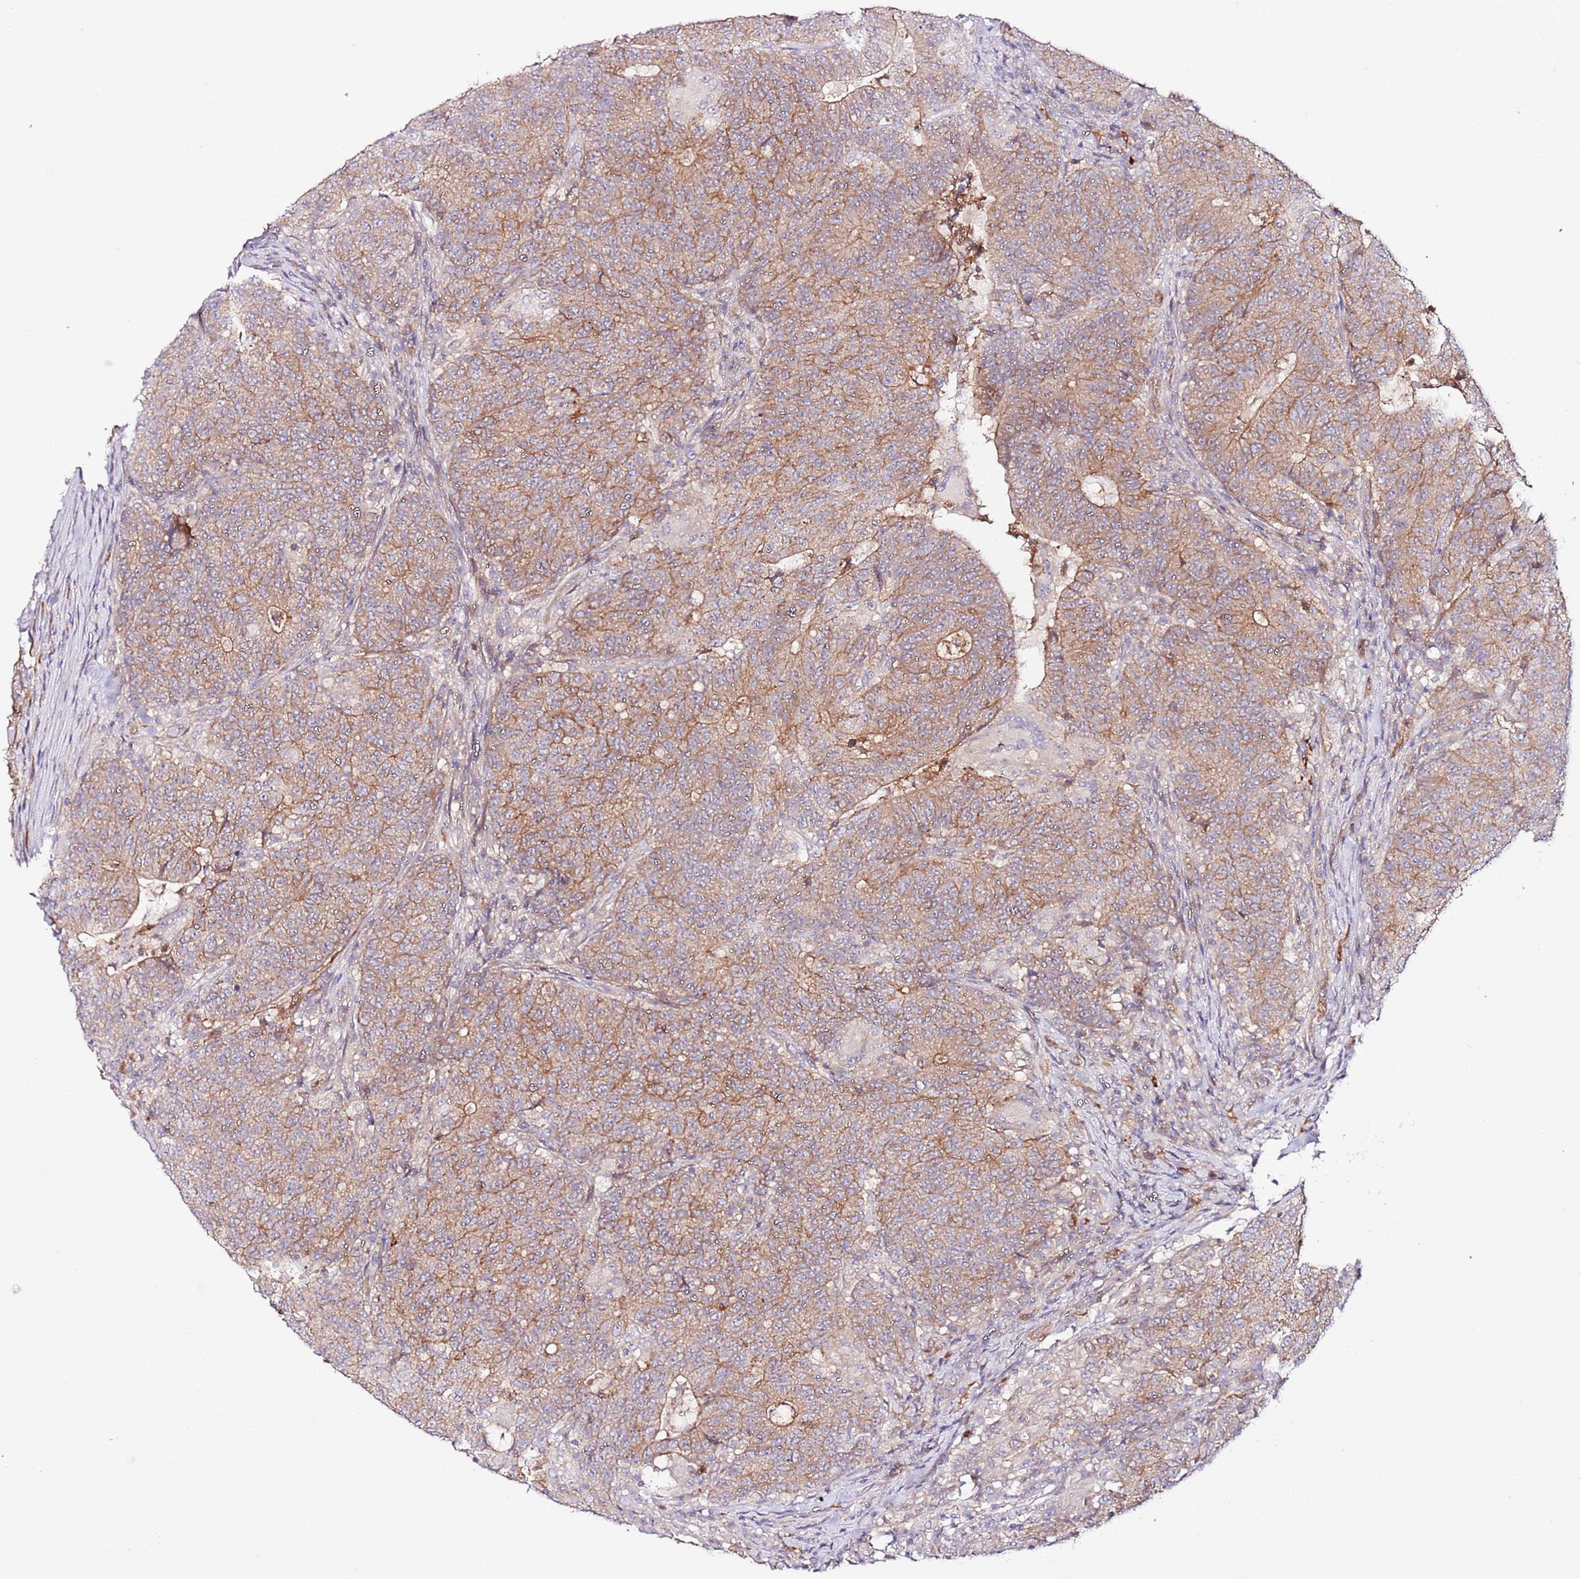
{"staining": {"intensity": "moderate", "quantity": ">75%", "location": "cytoplasmic/membranous"}, "tissue": "colorectal cancer", "cell_type": "Tumor cells", "image_type": "cancer", "snomed": [{"axis": "morphology", "description": "Adenocarcinoma, NOS"}, {"axis": "topography", "description": "Colon"}], "caption": "Immunohistochemistry (DAB (3,3'-diaminobenzidine)) staining of human colorectal cancer shows moderate cytoplasmic/membranous protein expression in approximately >75% of tumor cells.", "gene": "FLVCR1", "patient": {"sex": "female", "age": 75}}